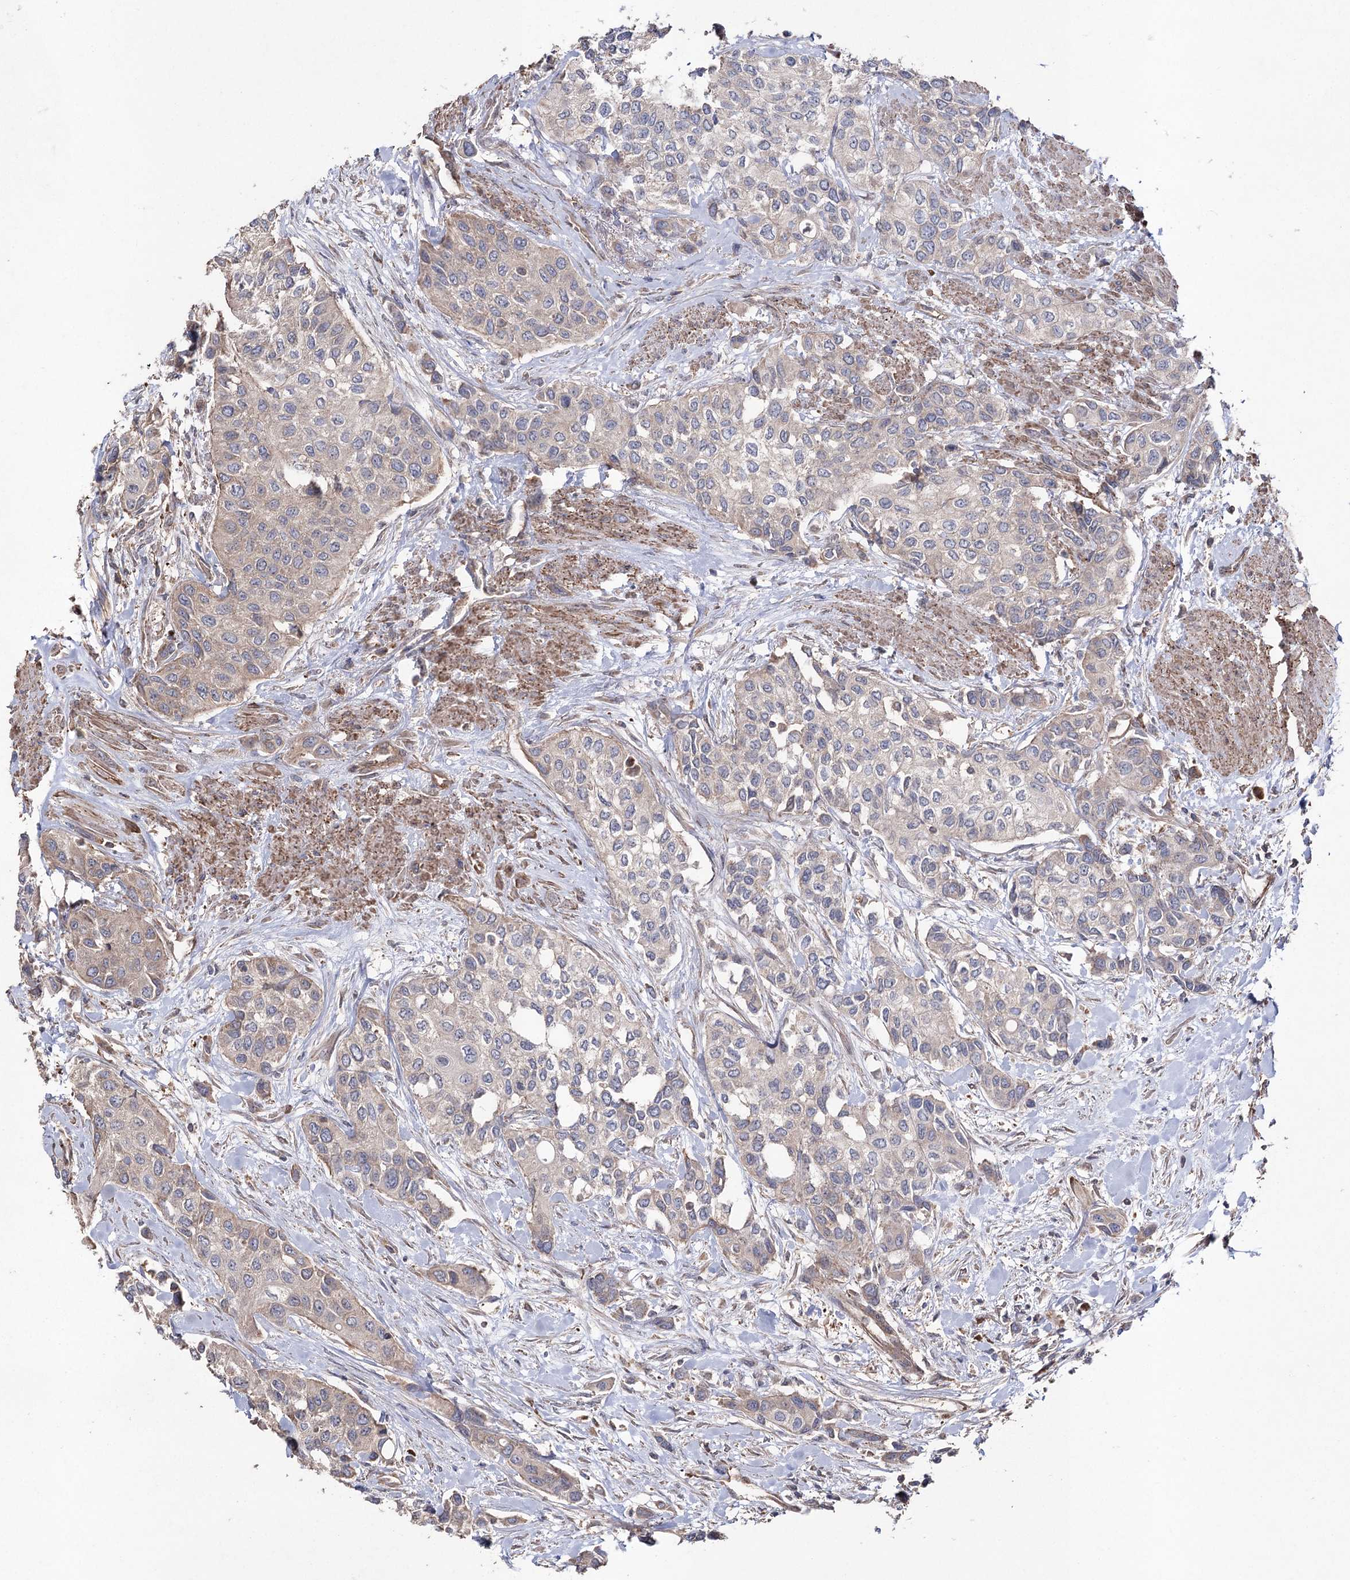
{"staining": {"intensity": "weak", "quantity": "25%-75%", "location": "cytoplasmic/membranous"}, "tissue": "urothelial cancer", "cell_type": "Tumor cells", "image_type": "cancer", "snomed": [{"axis": "morphology", "description": "Normal tissue, NOS"}, {"axis": "morphology", "description": "Urothelial carcinoma, High grade"}, {"axis": "topography", "description": "Vascular tissue"}, {"axis": "topography", "description": "Urinary bladder"}], "caption": "This micrograph reveals immunohistochemistry staining of high-grade urothelial carcinoma, with low weak cytoplasmic/membranous staining in about 25%-75% of tumor cells.", "gene": "LARS2", "patient": {"sex": "female", "age": 56}}